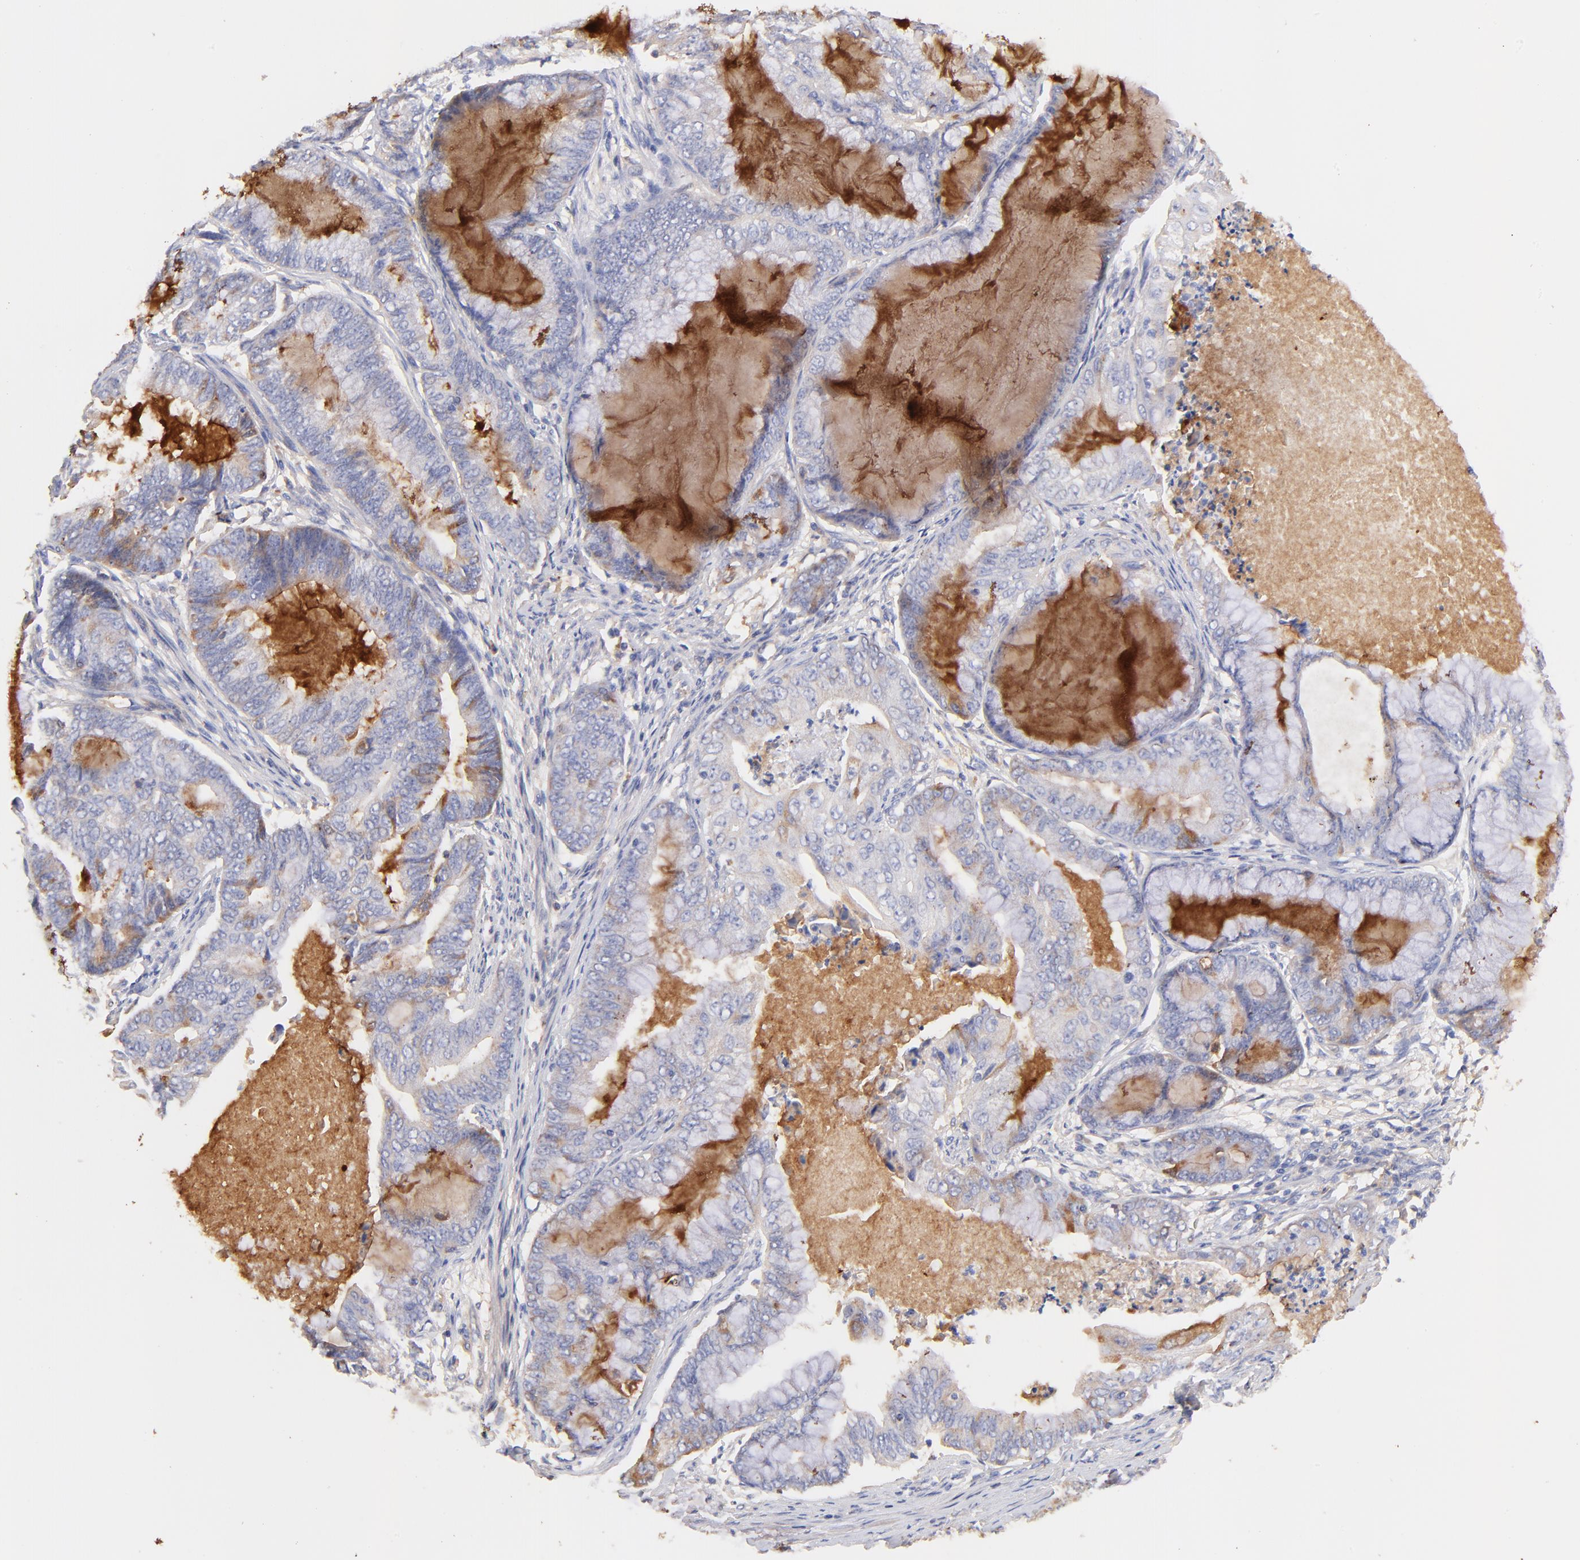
{"staining": {"intensity": "moderate", "quantity": ">75%", "location": "cytoplasmic/membranous"}, "tissue": "endometrial cancer", "cell_type": "Tumor cells", "image_type": "cancer", "snomed": [{"axis": "morphology", "description": "Adenocarcinoma, NOS"}, {"axis": "topography", "description": "Endometrium"}], "caption": "High-magnification brightfield microscopy of endometrial cancer (adenocarcinoma) stained with DAB (brown) and counterstained with hematoxylin (blue). tumor cells exhibit moderate cytoplasmic/membranous staining is present in approximately>75% of cells.", "gene": "IGLV7-43", "patient": {"sex": "female", "age": 63}}